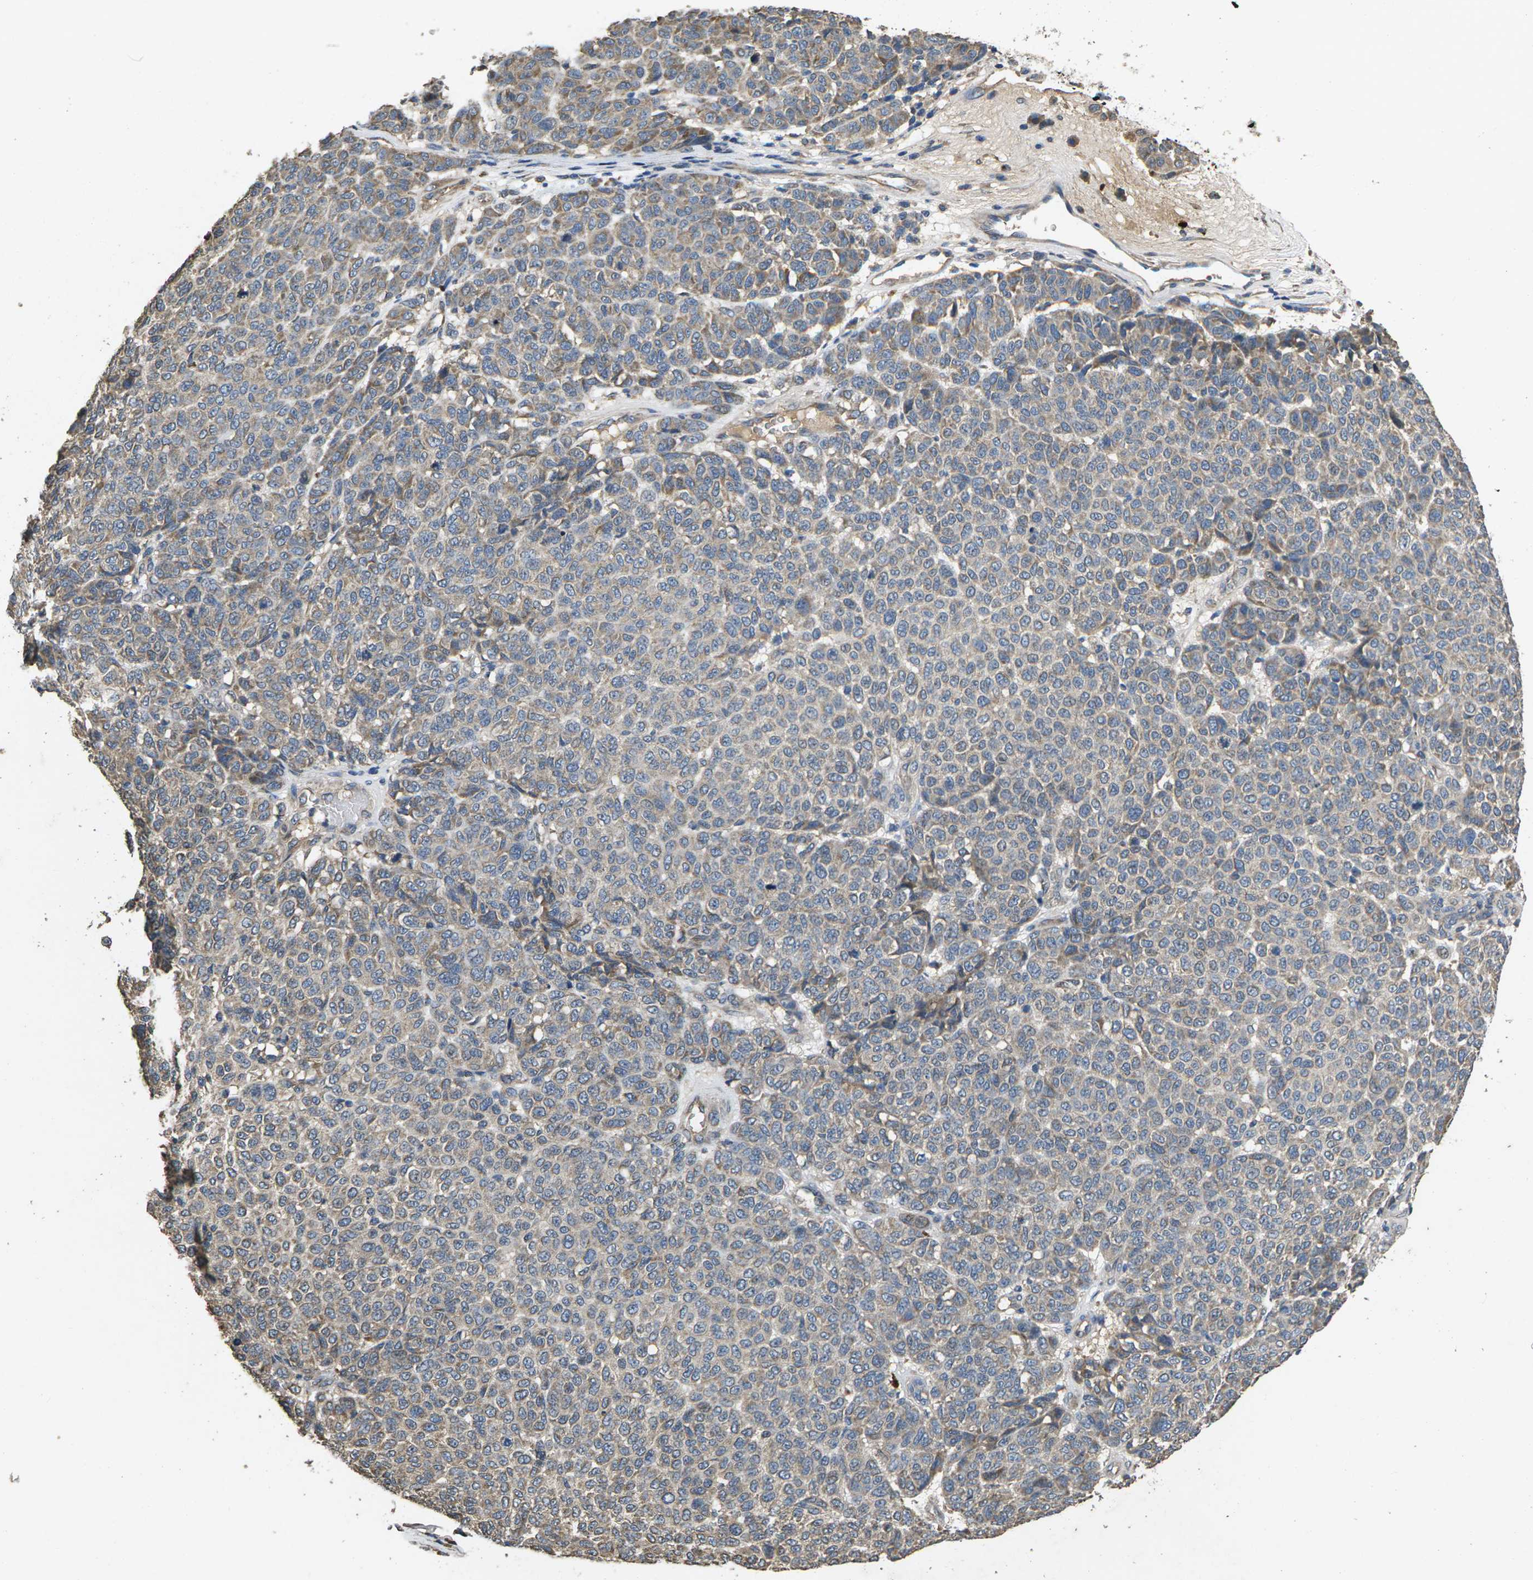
{"staining": {"intensity": "moderate", "quantity": "<25%", "location": "cytoplasmic/membranous"}, "tissue": "melanoma", "cell_type": "Tumor cells", "image_type": "cancer", "snomed": [{"axis": "morphology", "description": "Malignant melanoma, NOS"}, {"axis": "topography", "description": "Skin"}], "caption": "Immunohistochemical staining of human melanoma demonstrates moderate cytoplasmic/membranous protein staining in about <25% of tumor cells. The staining is performed using DAB brown chromogen to label protein expression. The nuclei are counter-stained blue using hematoxylin.", "gene": "B4GAT1", "patient": {"sex": "male", "age": 59}}